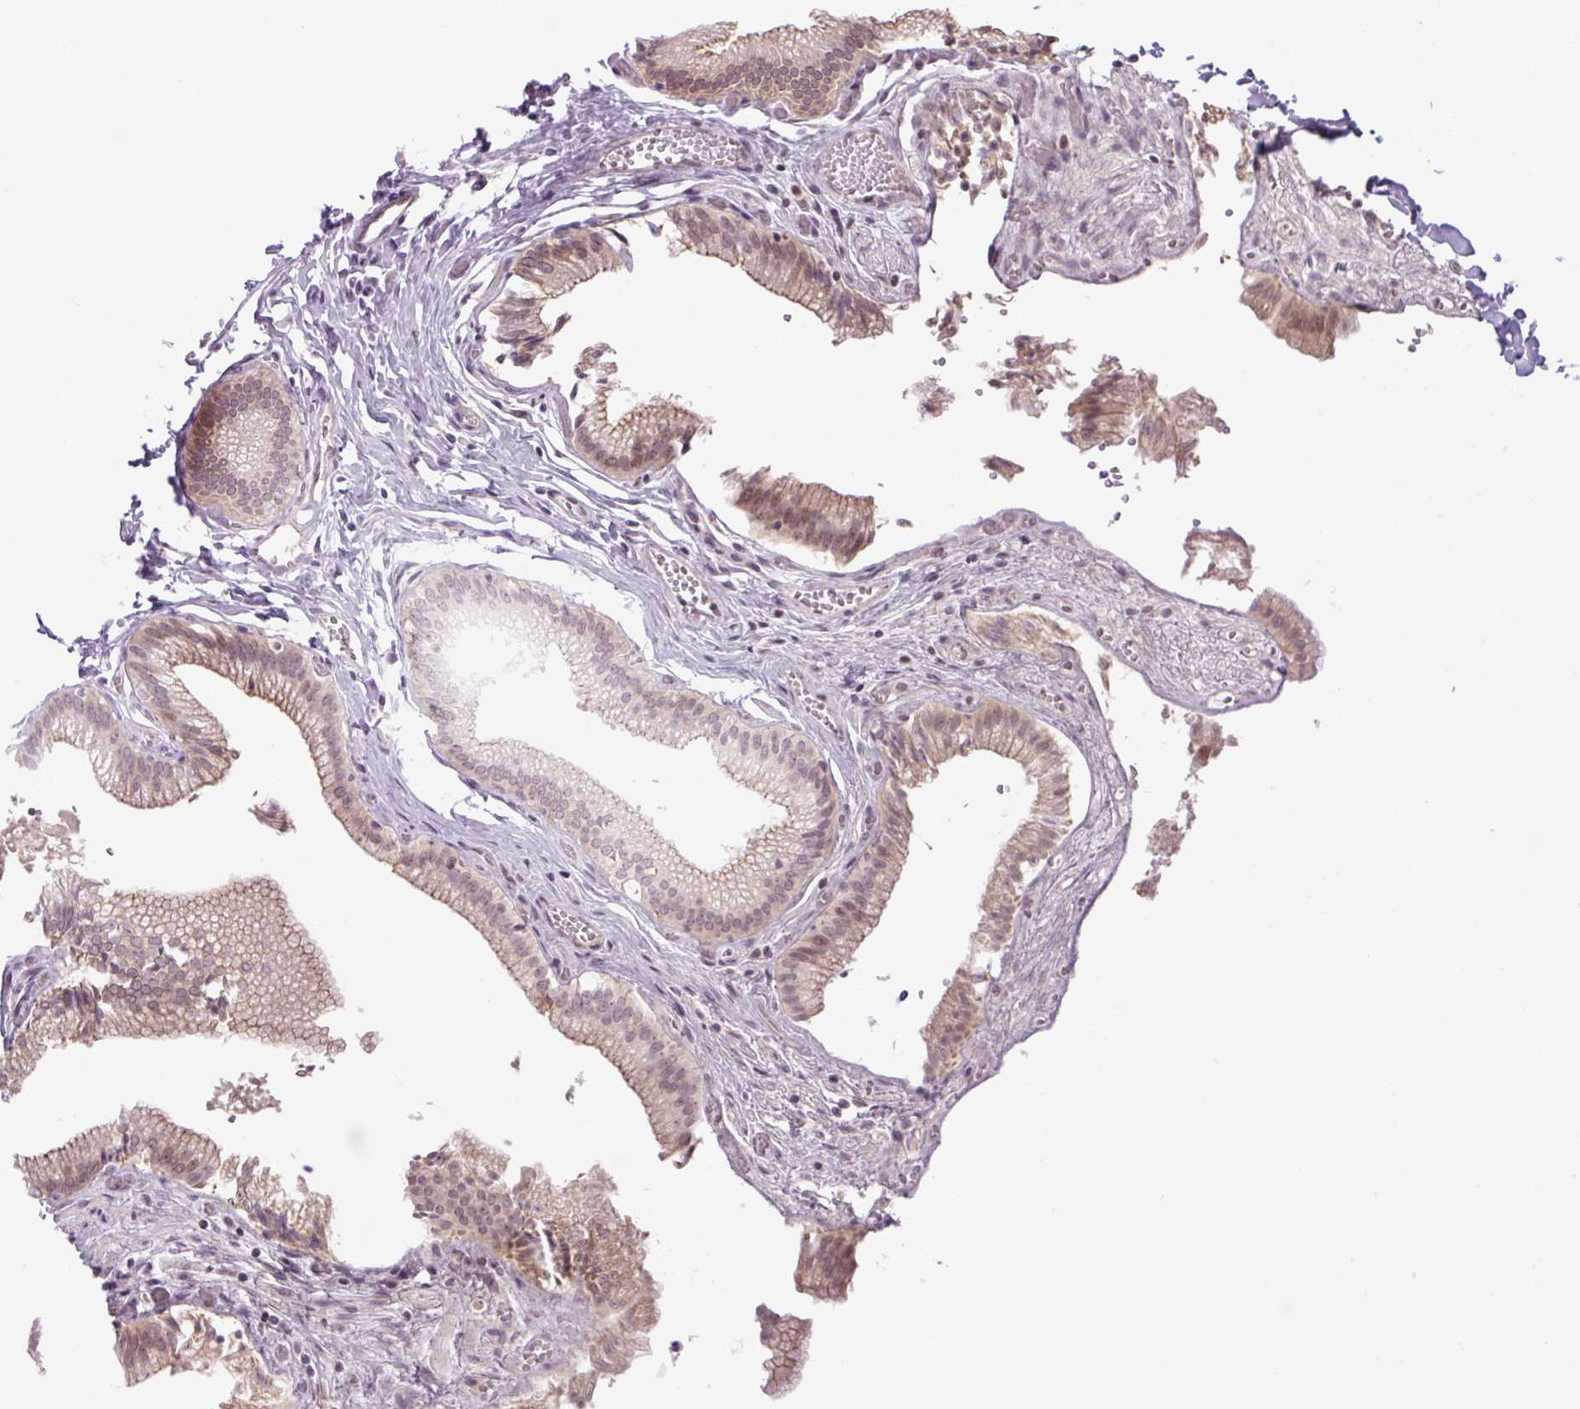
{"staining": {"intensity": "moderate", "quantity": "25%-75%", "location": "cytoplasmic/membranous,nuclear"}, "tissue": "gallbladder", "cell_type": "Glandular cells", "image_type": "normal", "snomed": [{"axis": "morphology", "description": "Normal tissue, NOS"}, {"axis": "topography", "description": "Gallbladder"}, {"axis": "topography", "description": "Peripheral nerve tissue"}], "caption": "A medium amount of moderate cytoplasmic/membranous,nuclear expression is appreciated in about 25%-75% of glandular cells in unremarkable gallbladder. (DAB = brown stain, brightfield microscopy at high magnification).", "gene": "ICE1", "patient": {"sex": "male", "age": 17}}